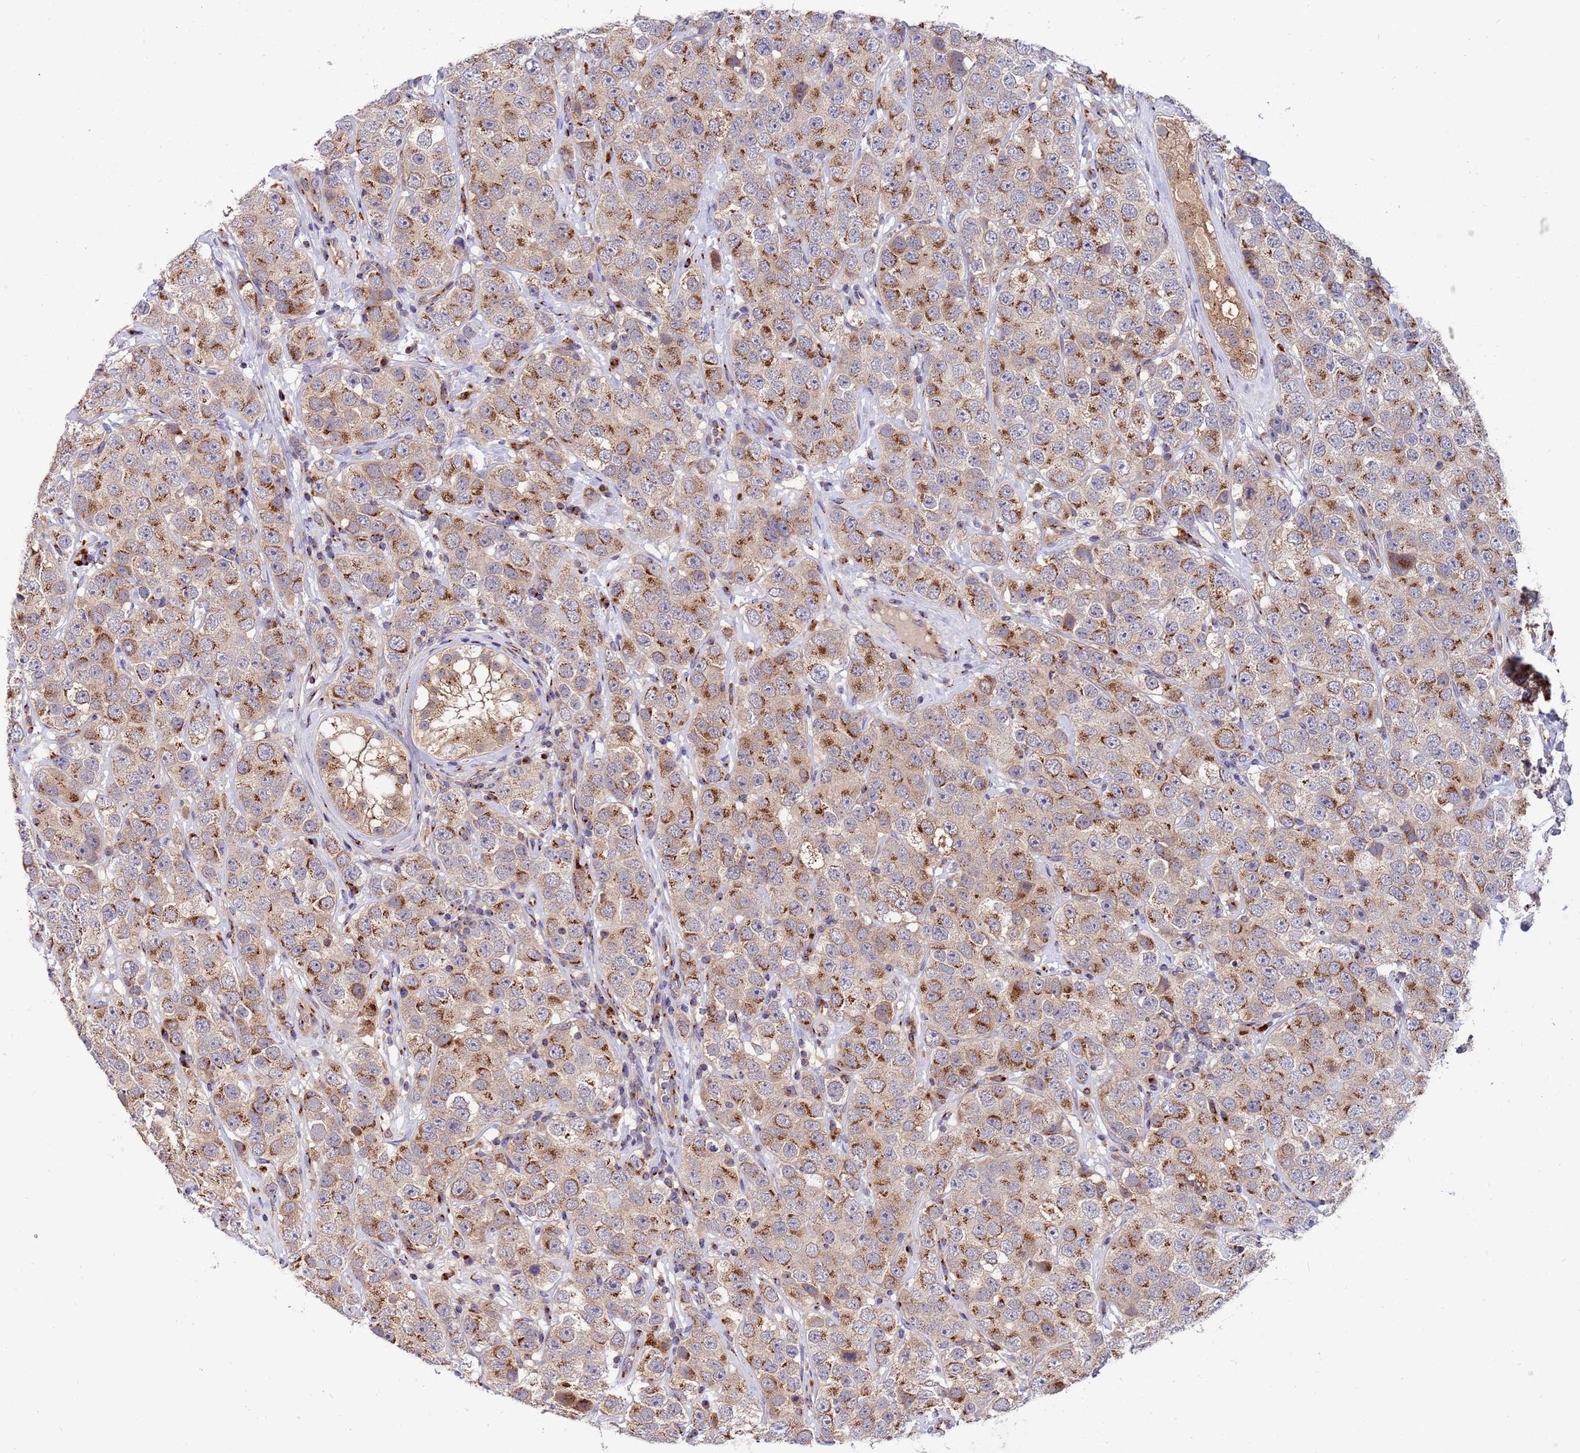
{"staining": {"intensity": "moderate", "quantity": ">75%", "location": "cytoplasmic/membranous"}, "tissue": "testis cancer", "cell_type": "Tumor cells", "image_type": "cancer", "snomed": [{"axis": "morphology", "description": "Seminoma, NOS"}, {"axis": "topography", "description": "Testis"}], "caption": "Testis seminoma stained with IHC shows moderate cytoplasmic/membranous expression in approximately >75% of tumor cells.", "gene": "HPS3", "patient": {"sex": "male", "age": 28}}